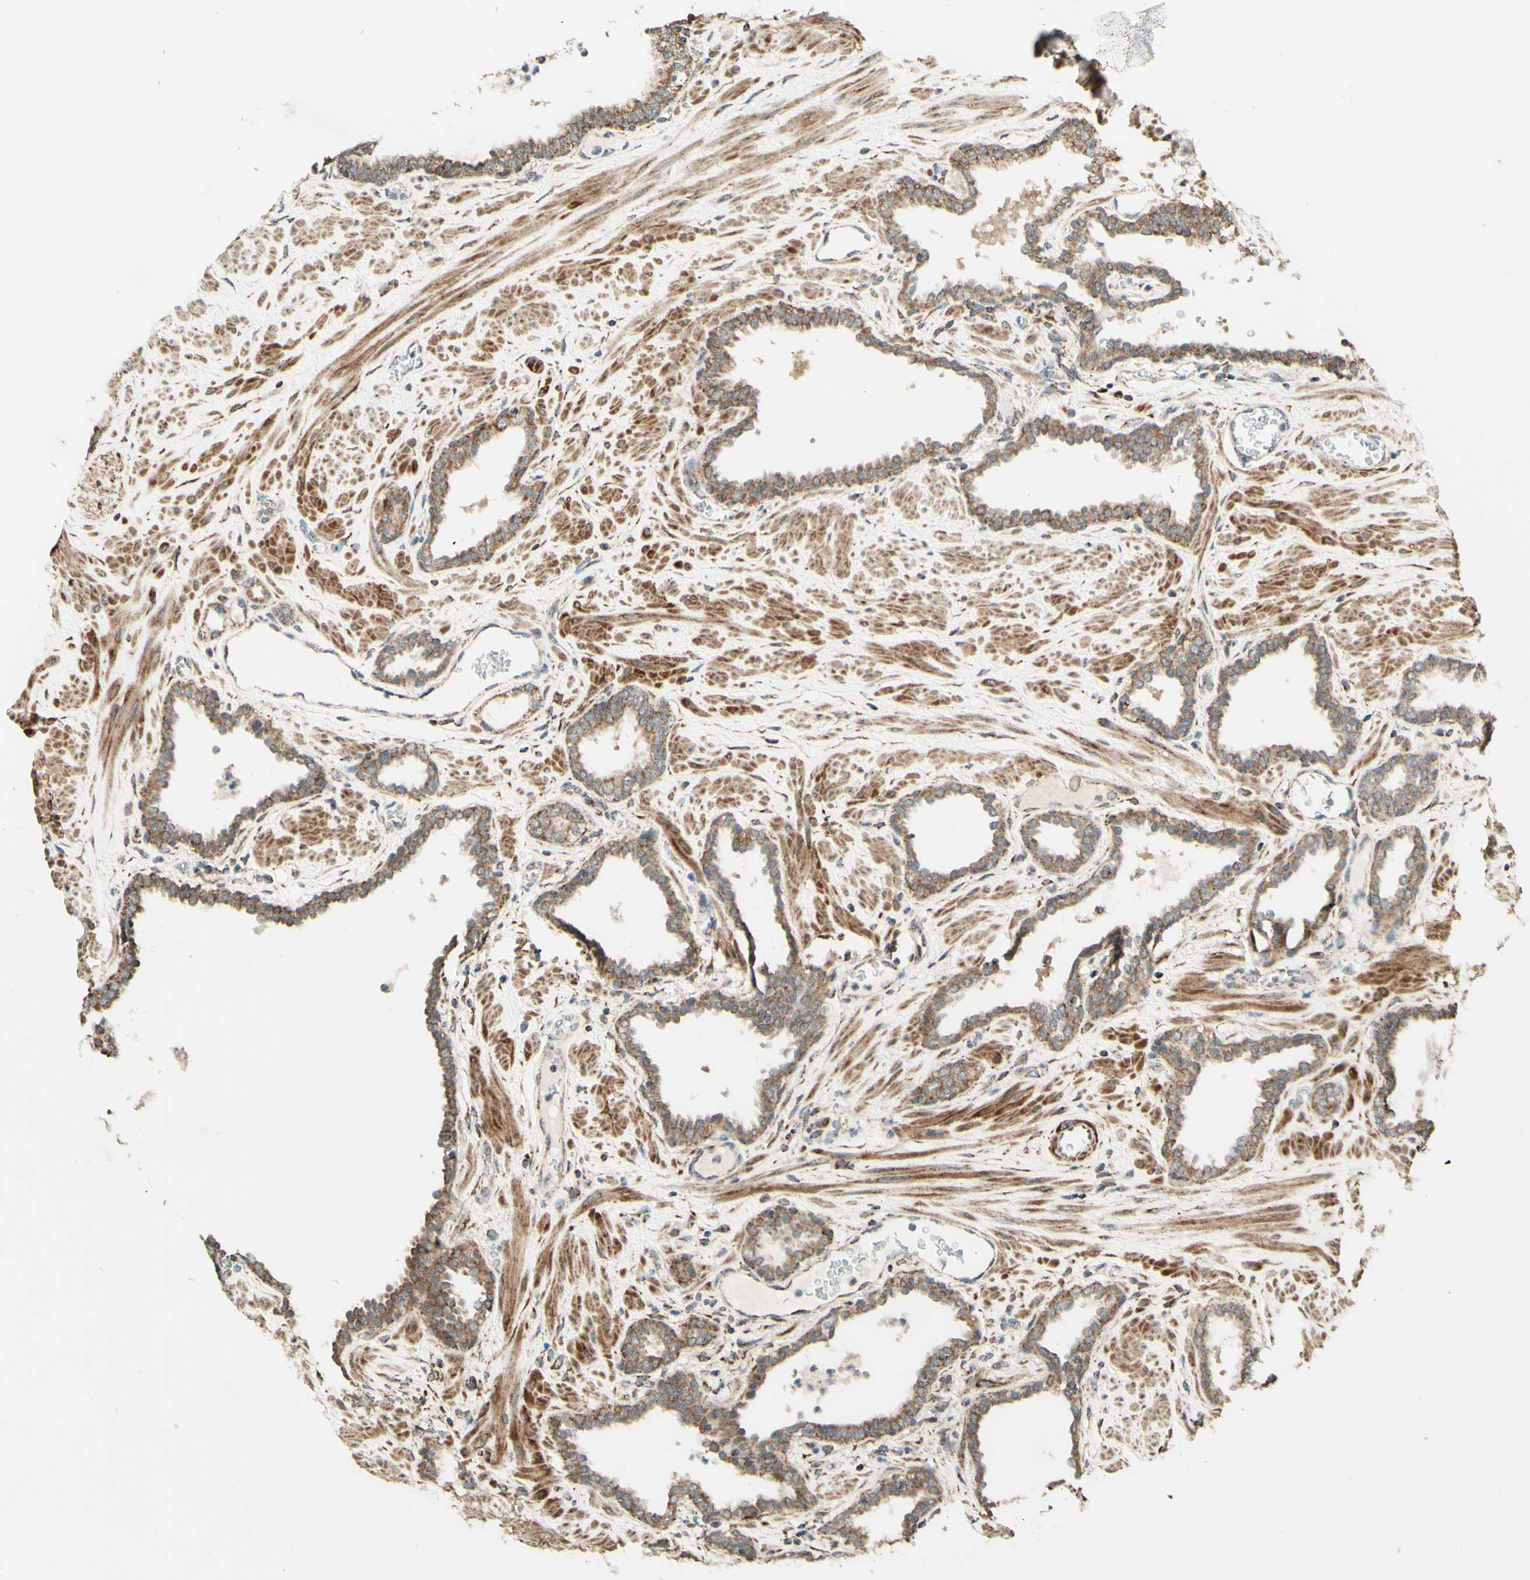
{"staining": {"intensity": "moderate", "quantity": ">75%", "location": "cytoplasmic/membranous"}, "tissue": "prostate", "cell_type": "Glandular cells", "image_type": "normal", "snomed": [{"axis": "morphology", "description": "Normal tissue, NOS"}, {"axis": "topography", "description": "Prostate"}], "caption": "Protein staining exhibits moderate cytoplasmic/membranous positivity in about >75% of glandular cells in benign prostate.", "gene": "DHRS3", "patient": {"sex": "male", "age": 51}}